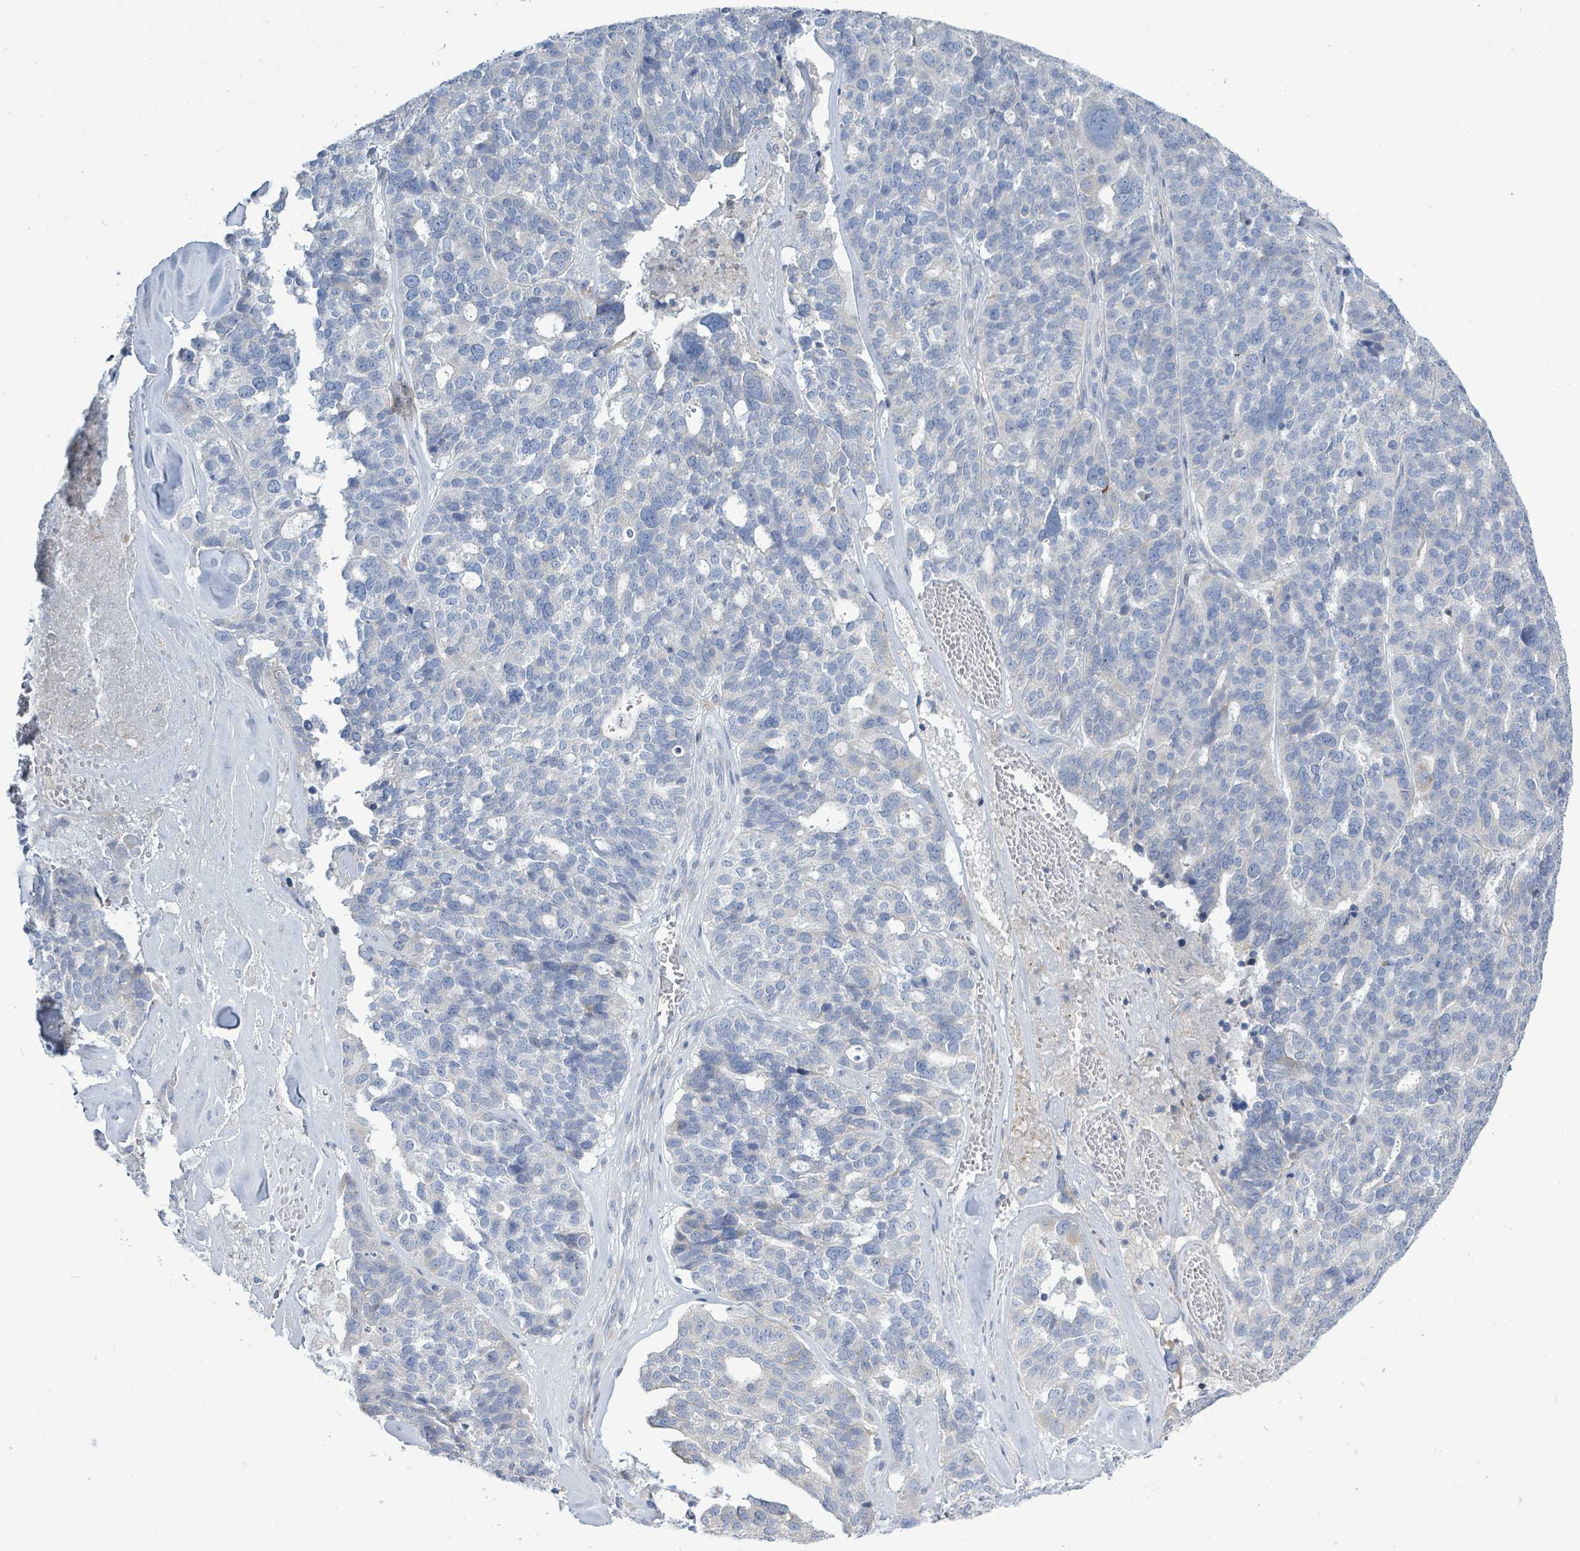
{"staining": {"intensity": "negative", "quantity": "none", "location": "none"}, "tissue": "ovarian cancer", "cell_type": "Tumor cells", "image_type": "cancer", "snomed": [{"axis": "morphology", "description": "Cystadenocarcinoma, serous, NOS"}, {"axis": "topography", "description": "Ovary"}], "caption": "Immunohistochemistry (IHC) of ovarian cancer (serous cystadenocarcinoma) reveals no positivity in tumor cells.", "gene": "SIRPB1", "patient": {"sex": "female", "age": 59}}